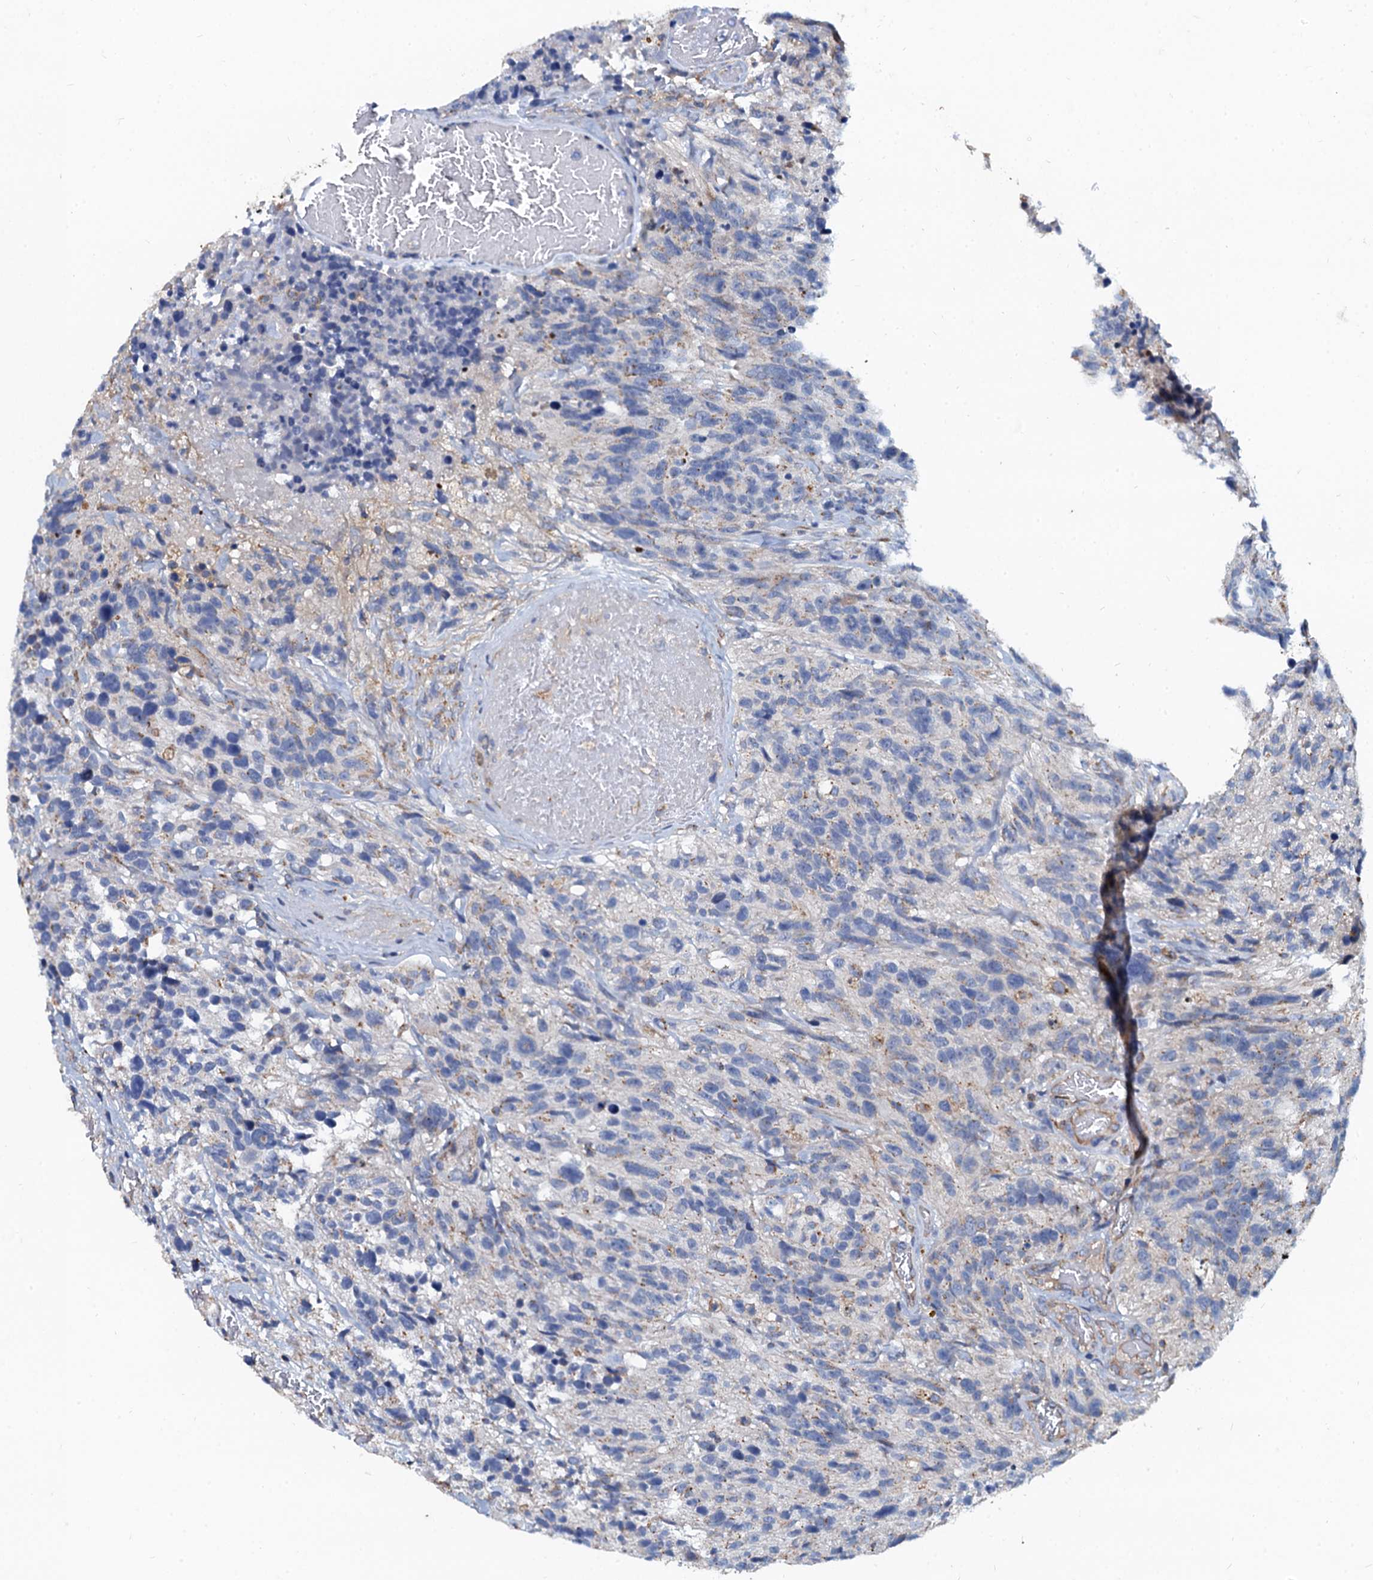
{"staining": {"intensity": "negative", "quantity": "none", "location": "none"}, "tissue": "glioma", "cell_type": "Tumor cells", "image_type": "cancer", "snomed": [{"axis": "morphology", "description": "Glioma, malignant, High grade"}, {"axis": "topography", "description": "Brain"}], "caption": "This is an immunohistochemistry micrograph of malignant glioma (high-grade). There is no positivity in tumor cells.", "gene": "NGRN", "patient": {"sex": "male", "age": 69}}